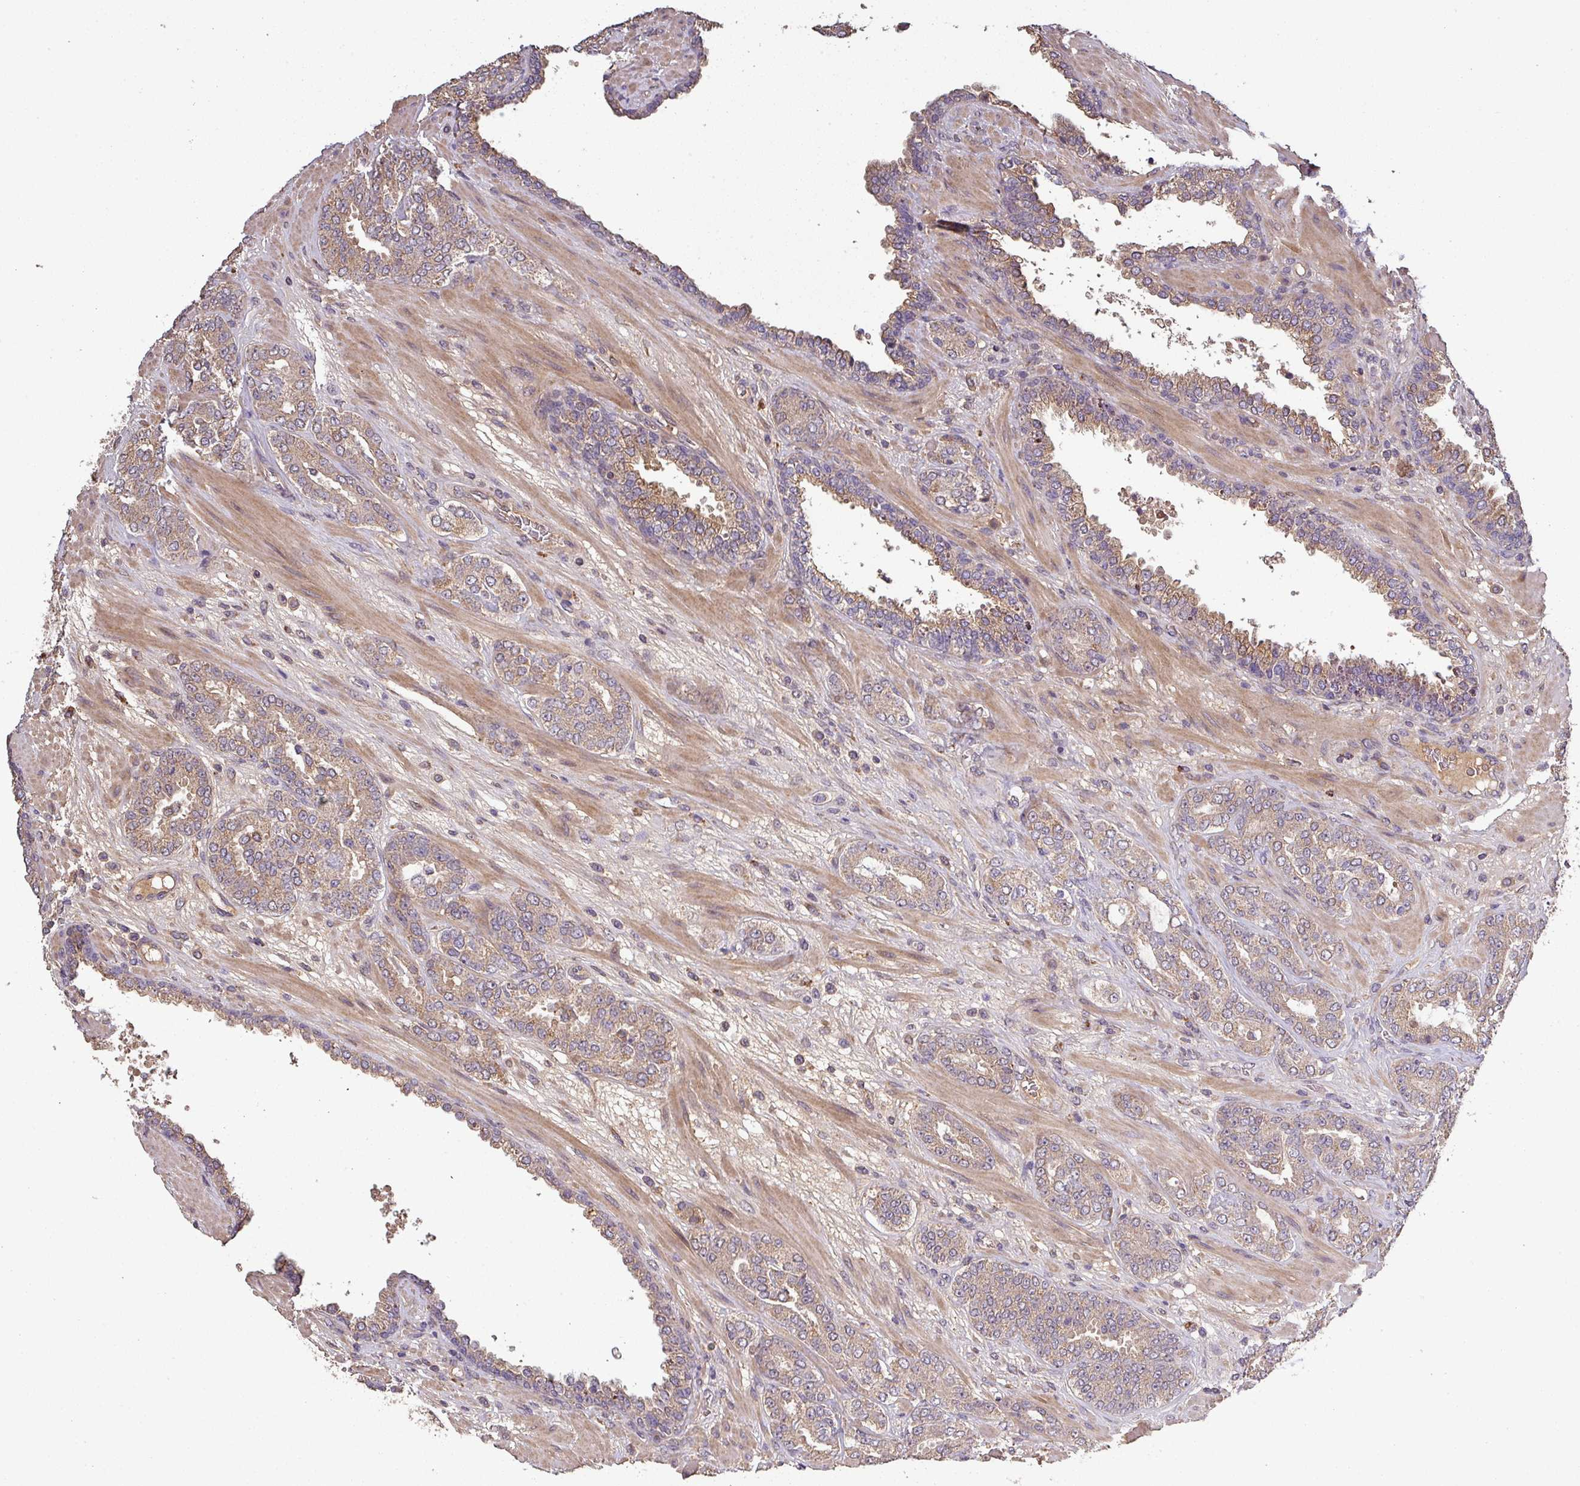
{"staining": {"intensity": "weak", "quantity": ">75%", "location": "cytoplasmic/membranous"}, "tissue": "prostate cancer", "cell_type": "Tumor cells", "image_type": "cancer", "snomed": [{"axis": "morphology", "description": "Adenocarcinoma, High grade"}, {"axis": "topography", "description": "Prostate"}], "caption": "Prostate cancer was stained to show a protein in brown. There is low levels of weak cytoplasmic/membranous expression in about >75% of tumor cells.", "gene": "ISLR", "patient": {"sex": "male", "age": 71}}